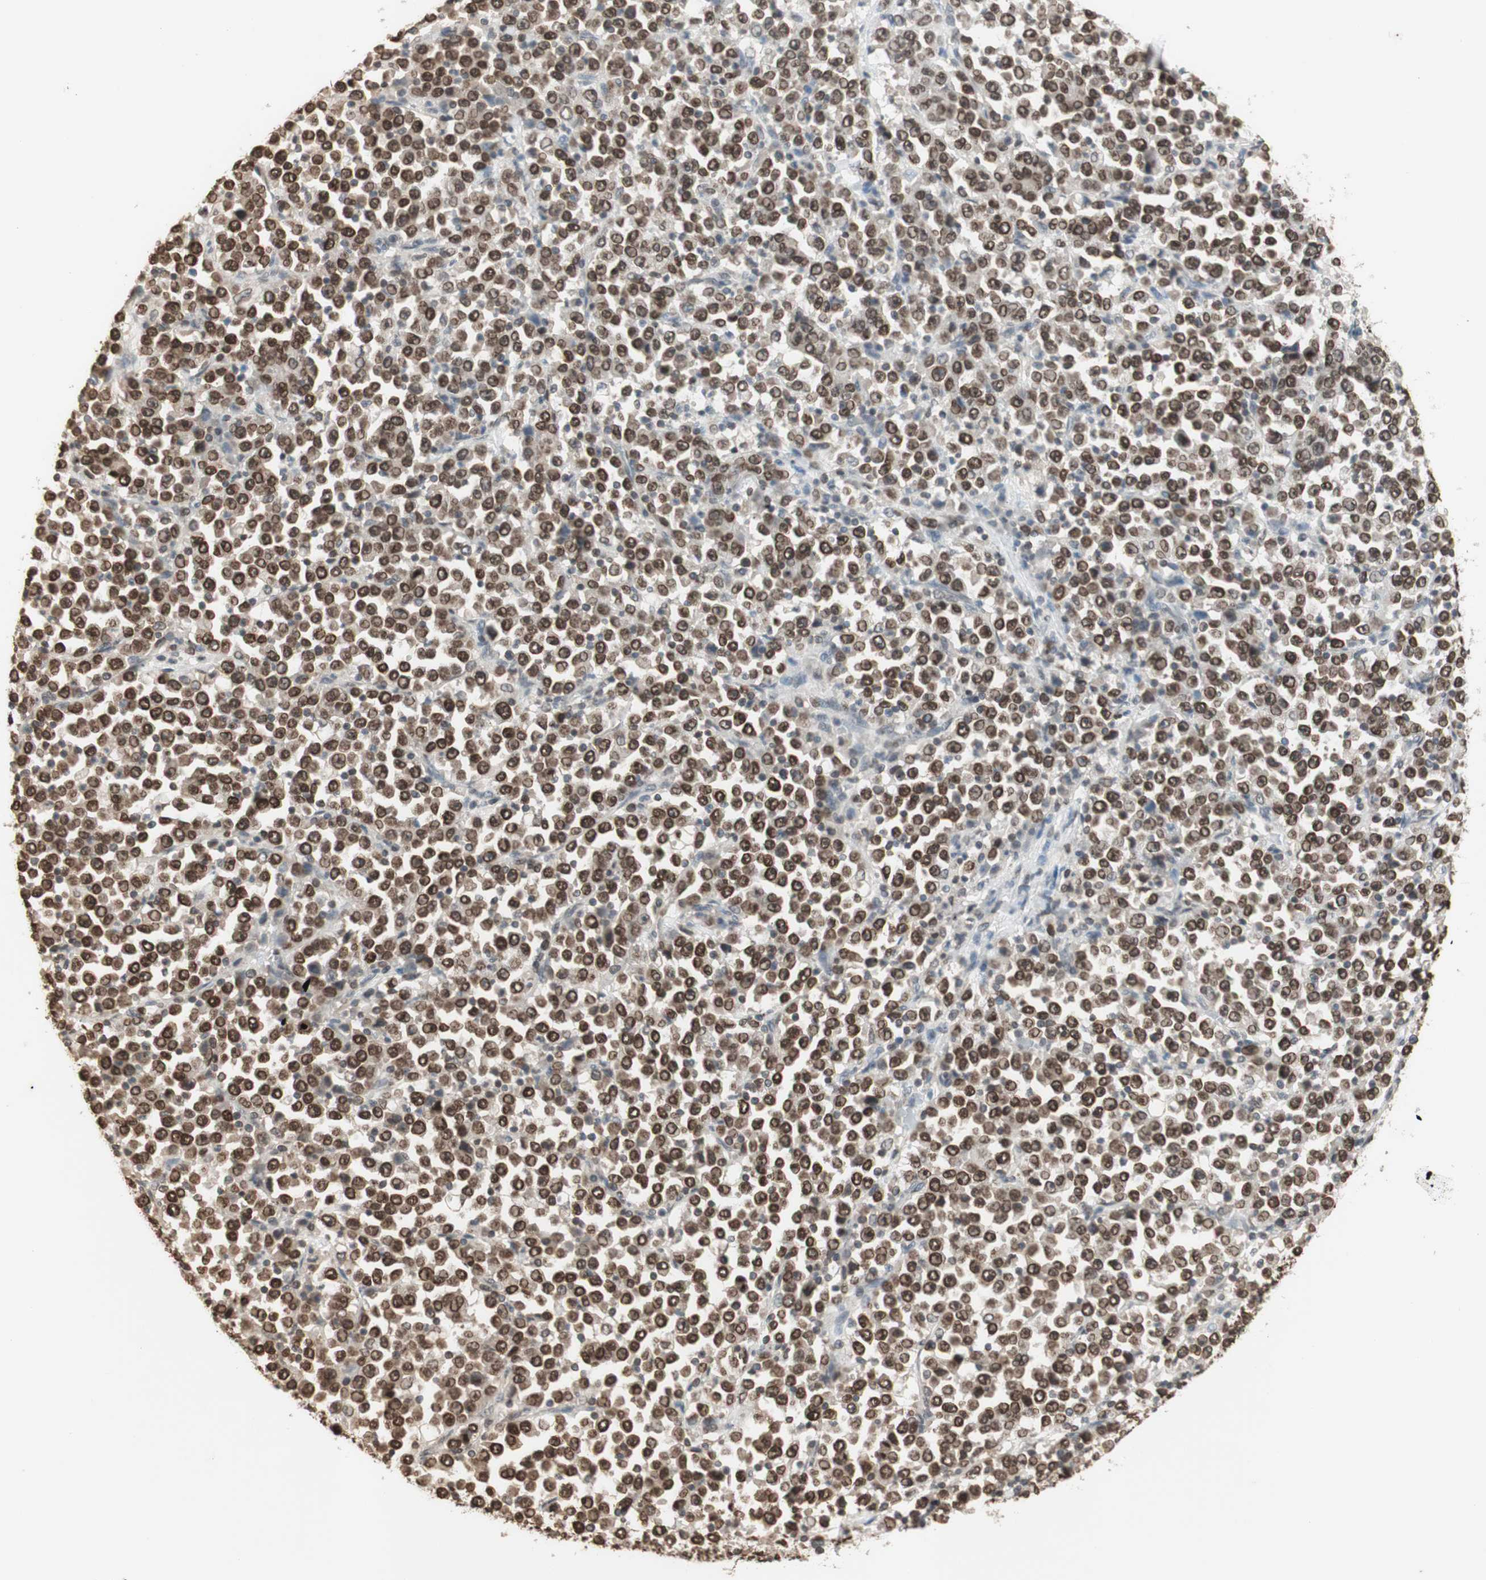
{"staining": {"intensity": "moderate", "quantity": ">75%", "location": "cytoplasmic/membranous,nuclear"}, "tissue": "stomach cancer", "cell_type": "Tumor cells", "image_type": "cancer", "snomed": [{"axis": "morphology", "description": "Normal tissue, NOS"}, {"axis": "morphology", "description": "Adenocarcinoma, NOS"}, {"axis": "topography", "description": "Stomach, upper"}, {"axis": "topography", "description": "Stomach"}], "caption": "The immunohistochemical stain highlights moderate cytoplasmic/membranous and nuclear positivity in tumor cells of stomach cancer (adenocarcinoma) tissue. (DAB IHC with brightfield microscopy, high magnification).", "gene": "TMPO", "patient": {"sex": "male", "age": 59}}